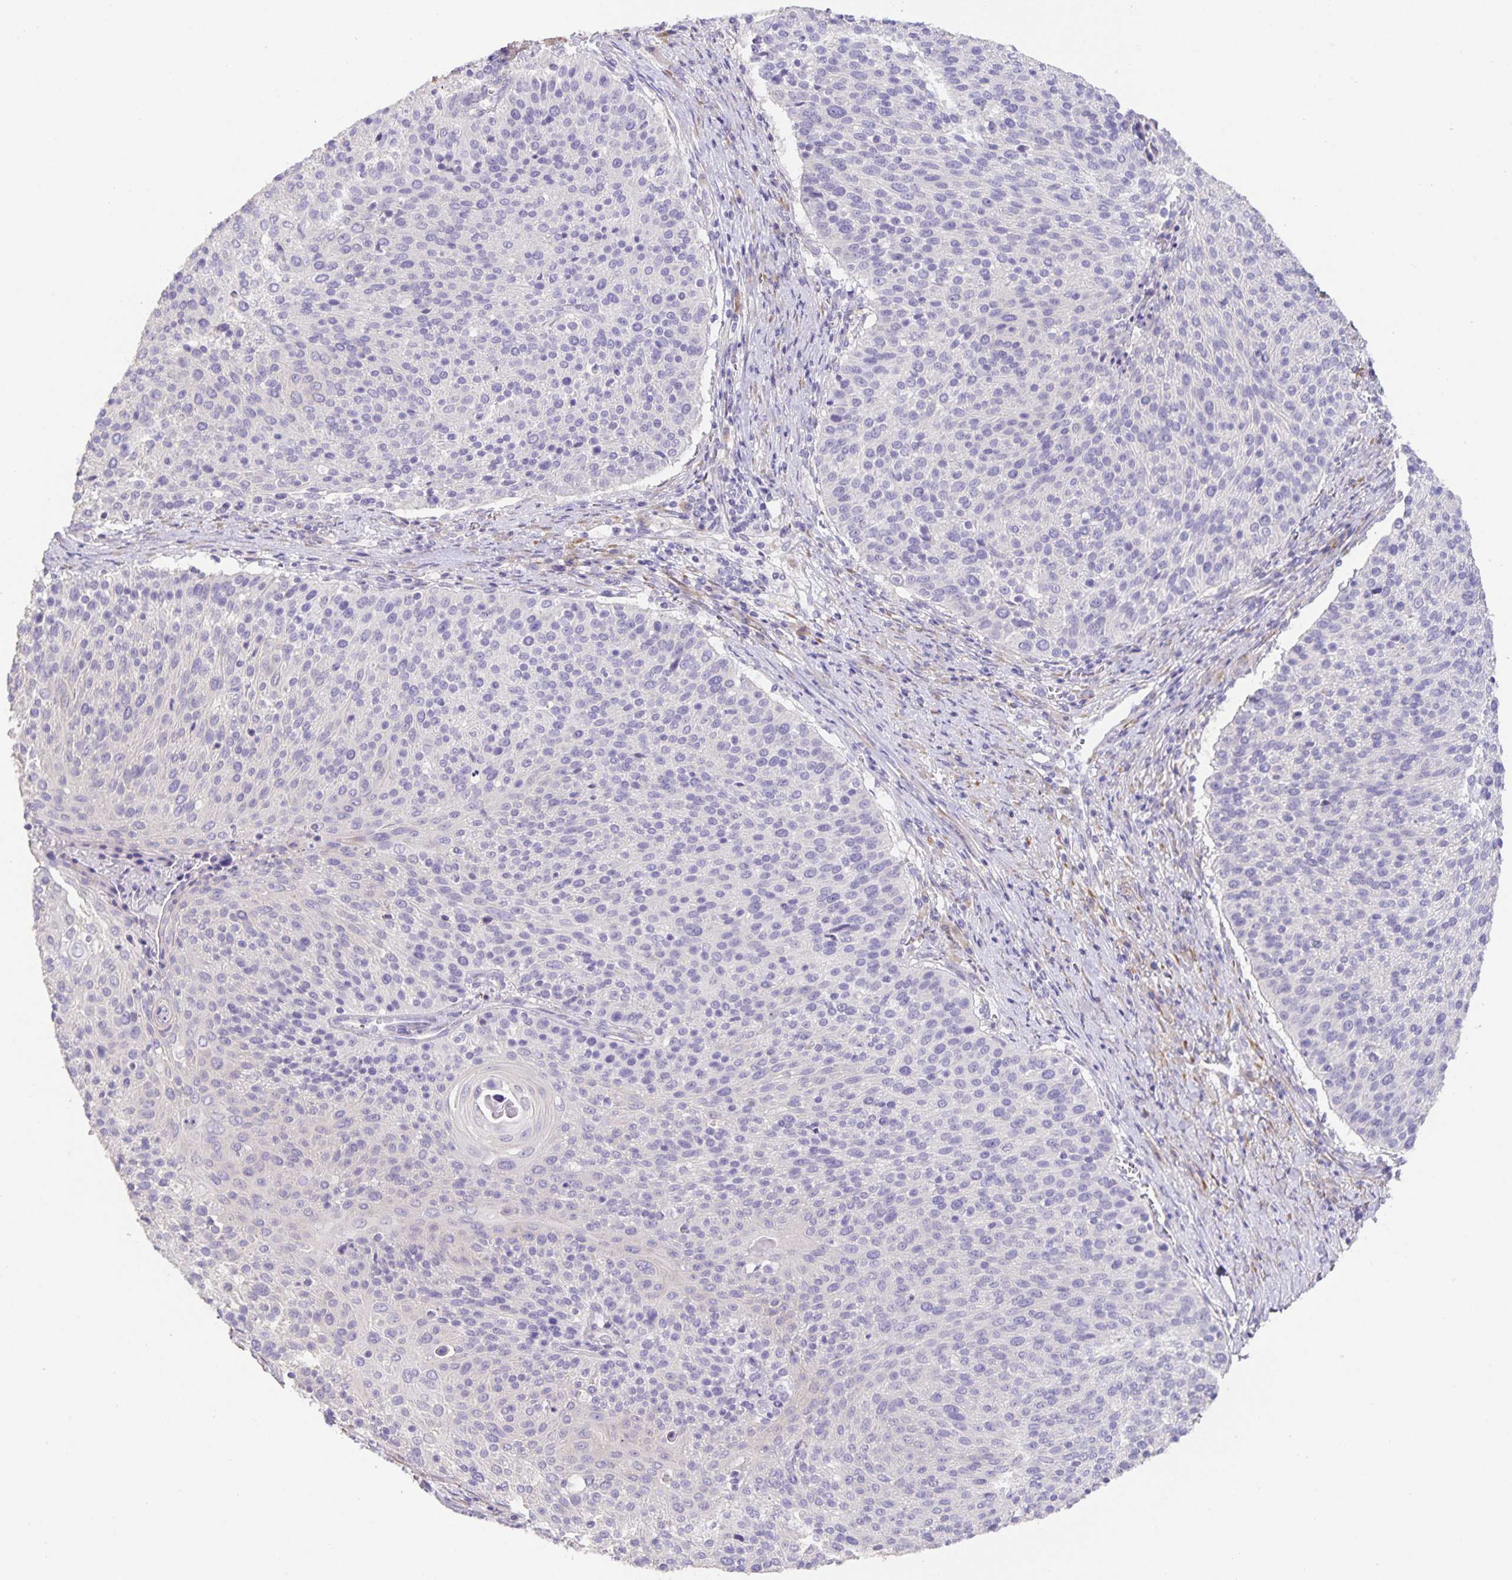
{"staining": {"intensity": "negative", "quantity": "none", "location": "none"}, "tissue": "cervical cancer", "cell_type": "Tumor cells", "image_type": "cancer", "snomed": [{"axis": "morphology", "description": "Squamous cell carcinoma, NOS"}, {"axis": "topography", "description": "Cervix"}], "caption": "Tumor cells are negative for protein expression in human cervical squamous cell carcinoma.", "gene": "PRR36", "patient": {"sex": "female", "age": 31}}